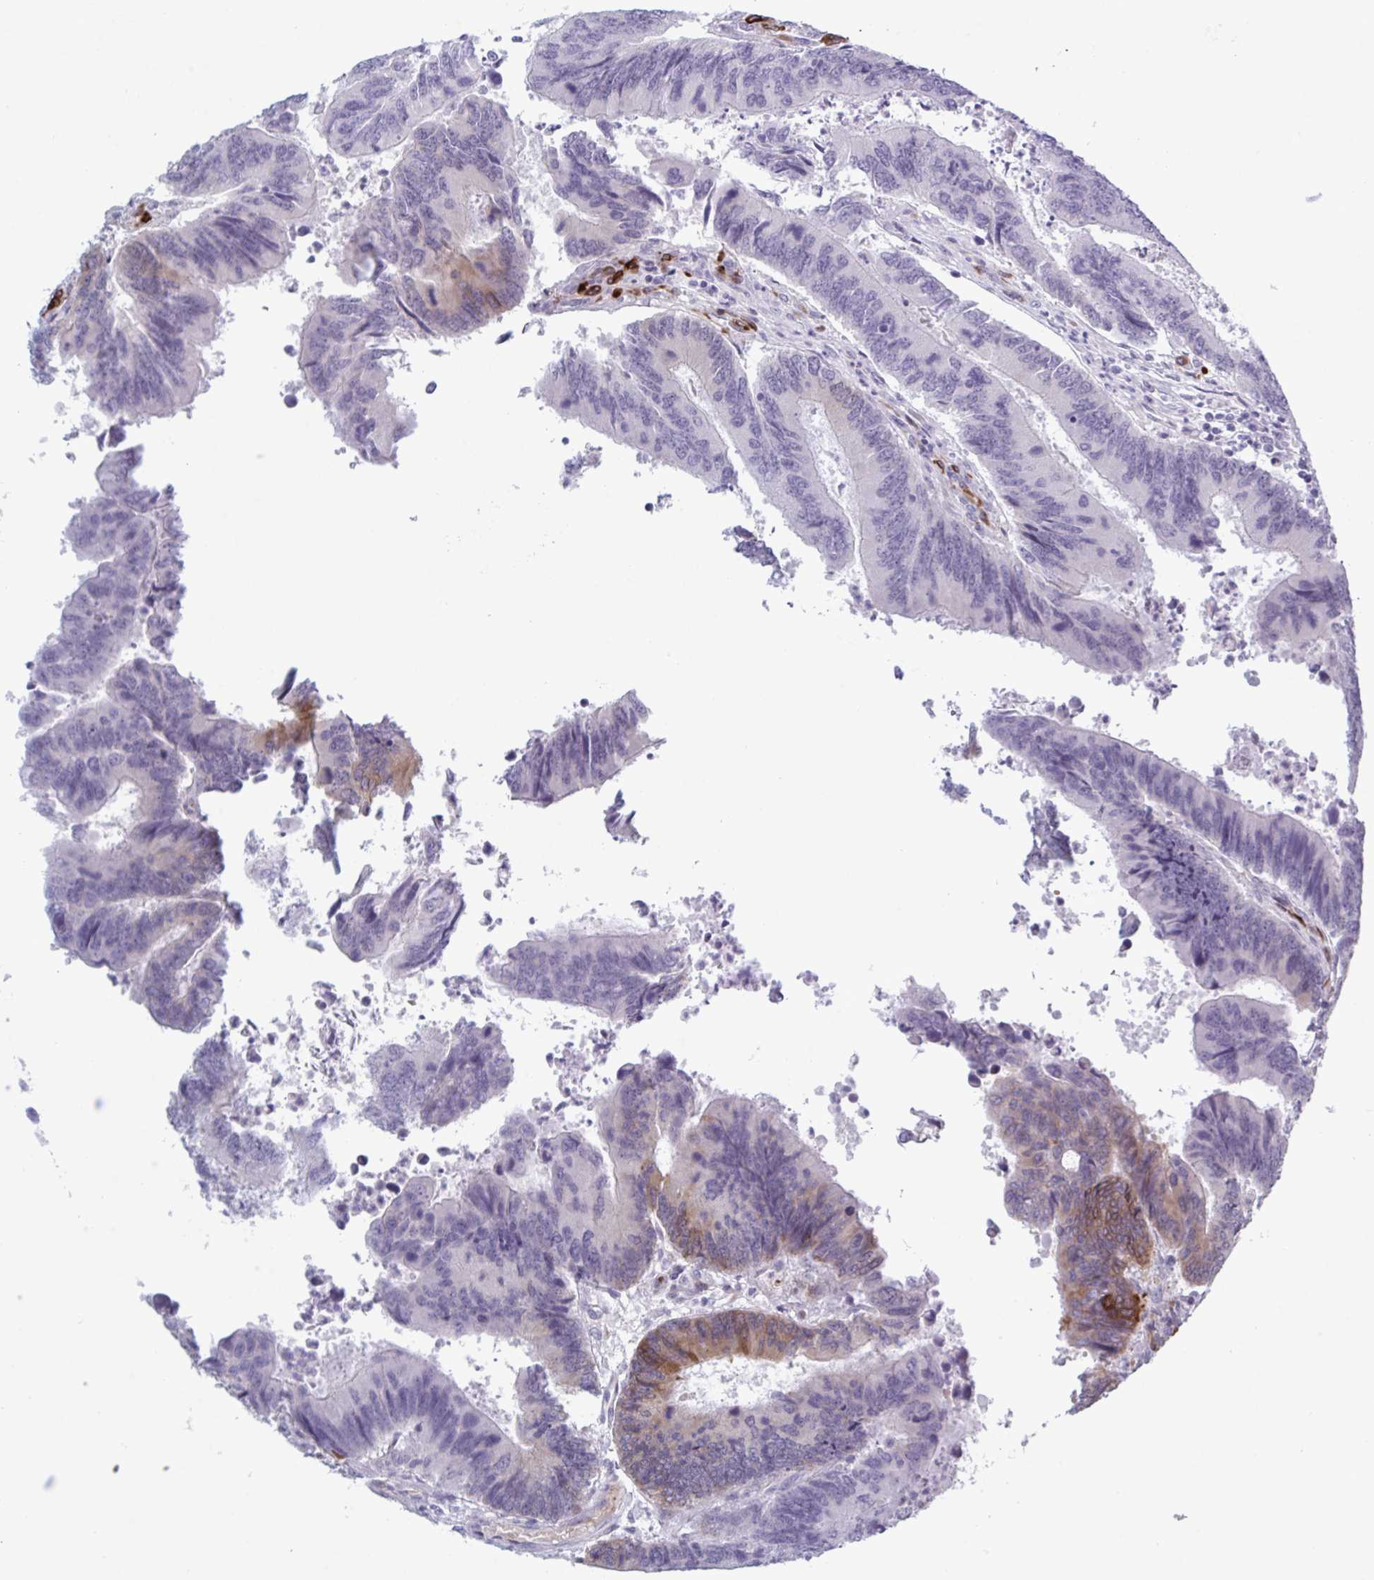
{"staining": {"intensity": "moderate", "quantity": "<25%", "location": "cytoplasmic/membranous"}, "tissue": "colorectal cancer", "cell_type": "Tumor cells", "image_type": "cancer", "snomed": [{"axis": "morphology", "description": "Adenocarcinoma, NOS"}, {"axis": "topography", "description": "Colon"}], "caption": "Moderate cytoplasmic/membranous positivity for a protein is seen in about <25% of tumor cells of colorectal cancer using immunohistochemistry (IHC).", "gene": "HSD11B2", "patient": {"sex": "female", "age": 67}}